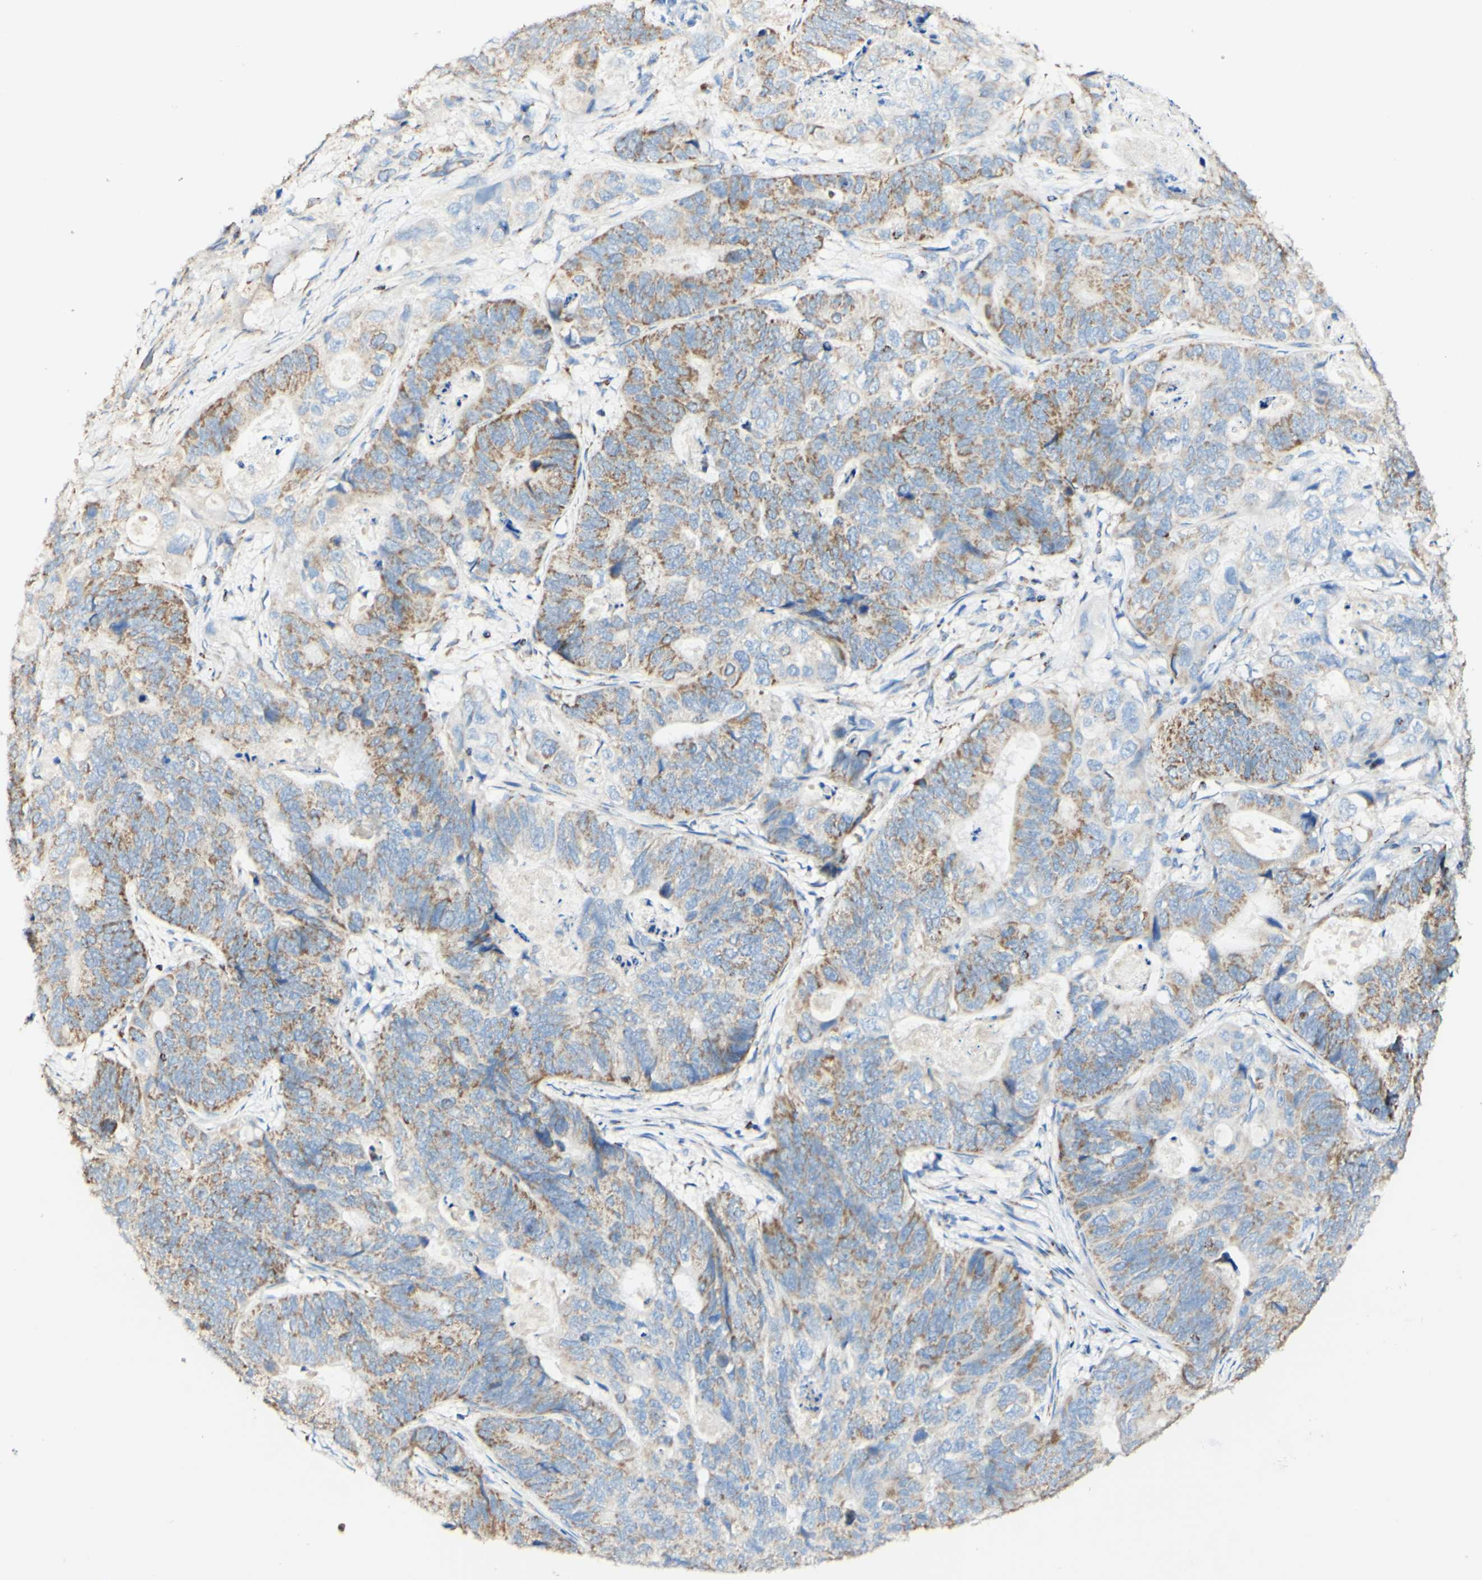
{"staining": {"intensity": "moderate", "quantity": "<25%", "location": "cytoplasmic/membranous"}, "tissue": "stomach cancer", "cell_type": "Tumor cells", "image_type": "cancer", "snomed": [{"axis": "morphology", "description": "Adenocarcinoma, NOS"}, {"axis": "topography", "description": "Stomach"}], "caption": "This is an image of IHC staining of stomach adenocarcinoma, which shows moderate staining in the cytoplasmic/membranous of tumor cells.", "gene": "OXCT1", "patient": {"sex": "female", "age": 89}}